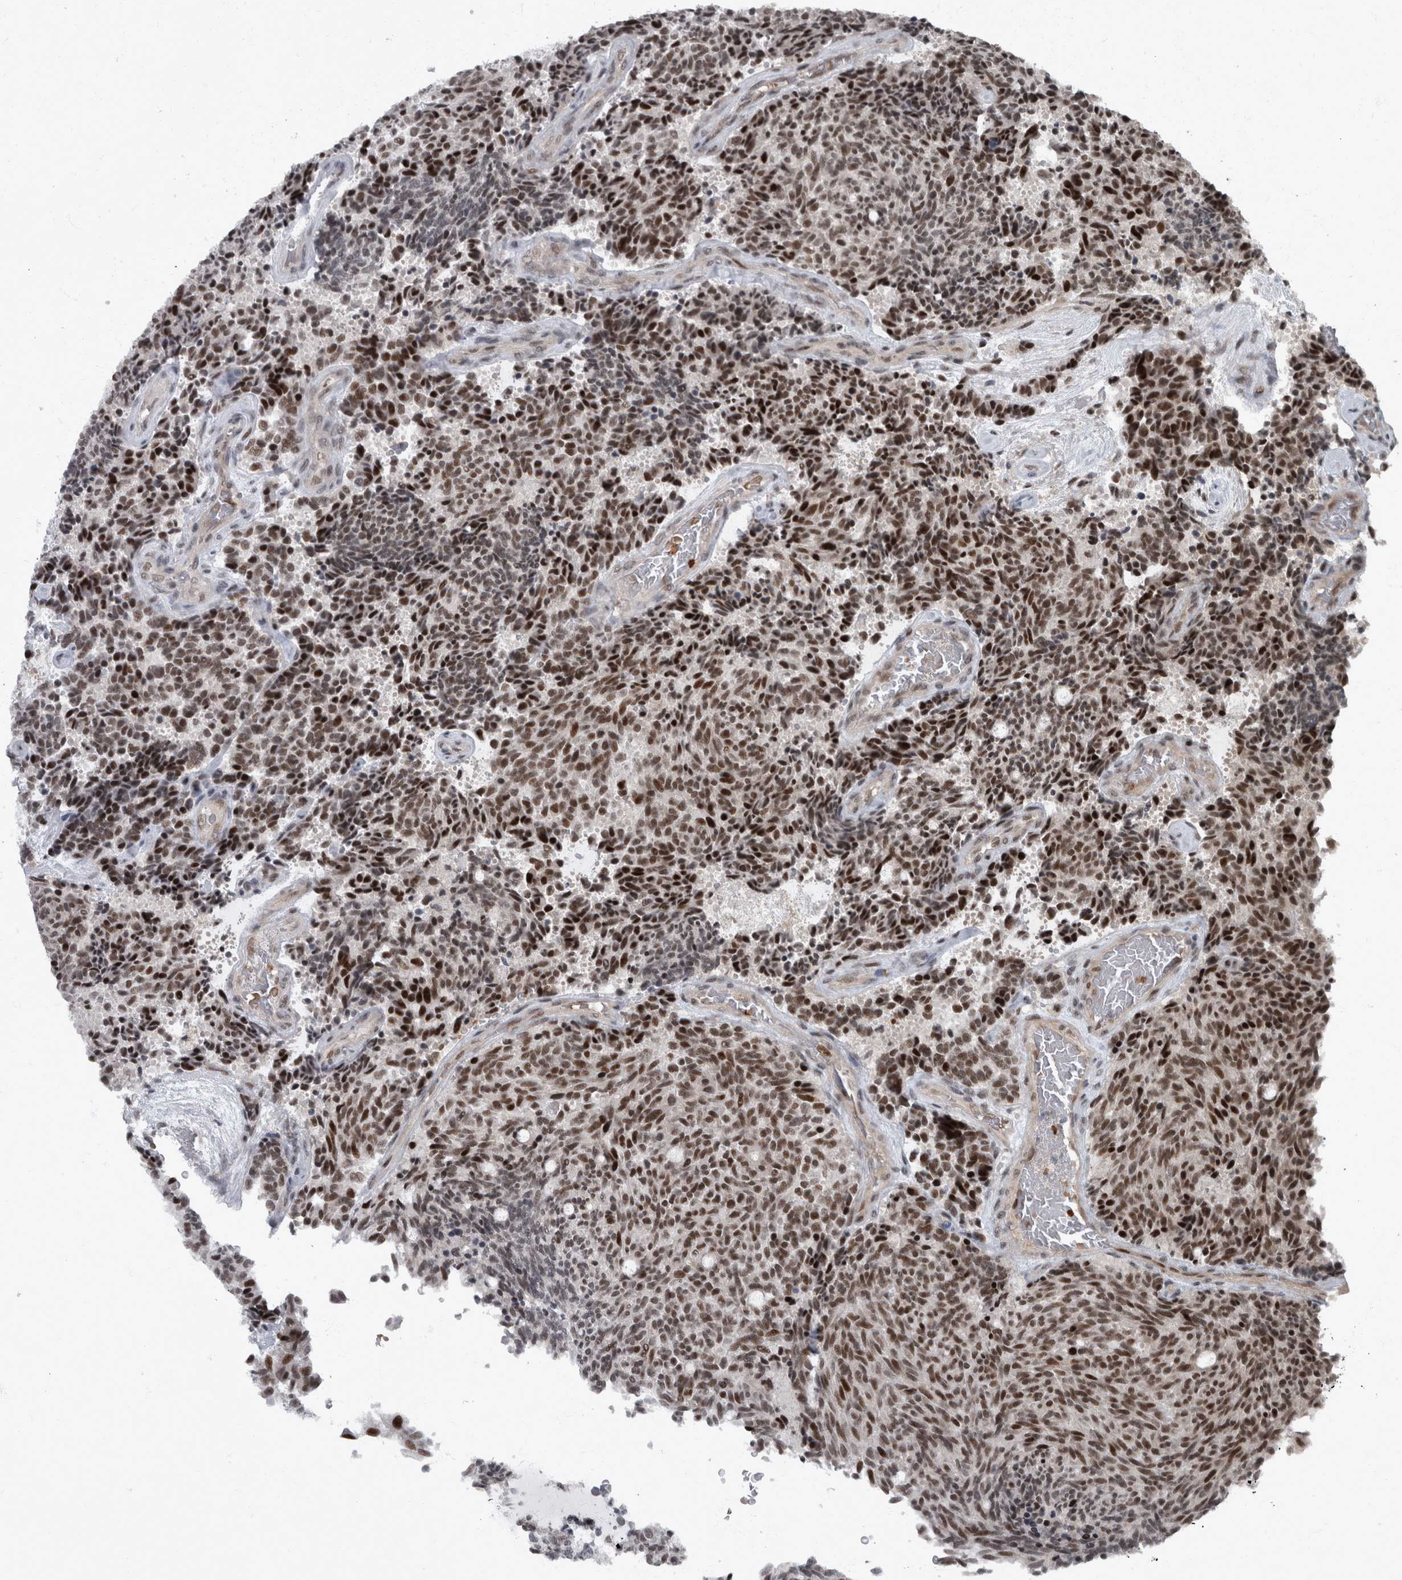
{"staining": {"intensity": "strong", "quantity": ">75%", "location": "nuclear"}, "tissue": "carcinoid", "cell_type": "Tumor cells", "image_type": "cancer", "snomed": [{"axis": "morphology", "description": "Carcinoid, malignant, NOS"}, {"axis": "topography", "description": "Pancreas"}], "caption": "Immunohistochemistry staining of carcinoid, which shows high levels of strong nuclear positivity in approximately >75% of tumor cells indicating strong nuclear protein expression. The staining was performed using DAB (brown) for protein detection and nuclei were counterstained in hematoxylin (blue).", "gene": "WDR33", "patient": {"sex": "female", "age": 54}}